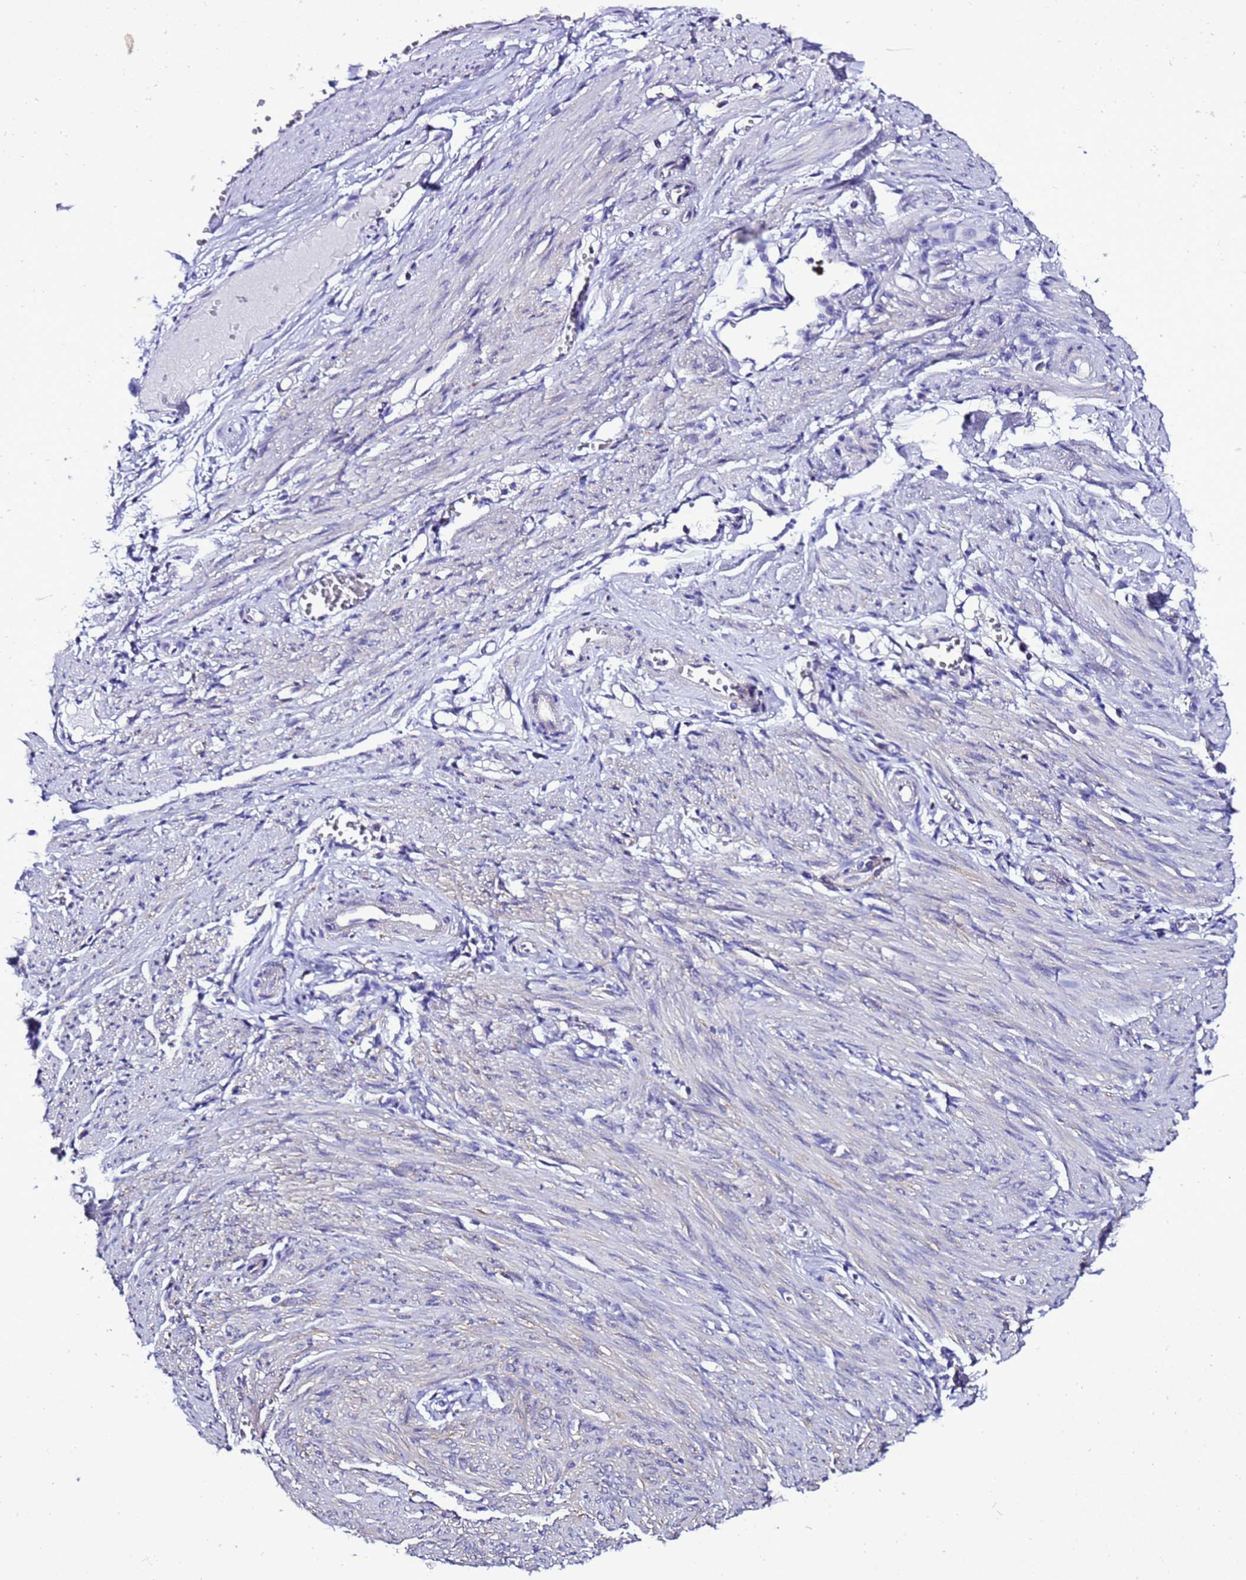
{"staining": {"intensity": "weak", "quantity": ">75%", "location": "cytoplasmic/membranous"}, "tissue": "soft tissue", "cell_type": "Chondrocytes", "image_type": "normal", "snomed": [{"axis": "morphology", "description": "Normal tissue, NOS"}, {"axis": "topography", "description": "Smooth muscle"}, {"axis": "topography", "description": "Peripheral nerve tissue"}], "caption": "Protein staining shows weak cytoplasmic/membranous positivity in approximately >75% of chondrocytes in benign soft tissue. (IHC, brightfield microscopy, high magnification).", "gene": "DPH6", "patient": {"sex": "female", "age": 39}}